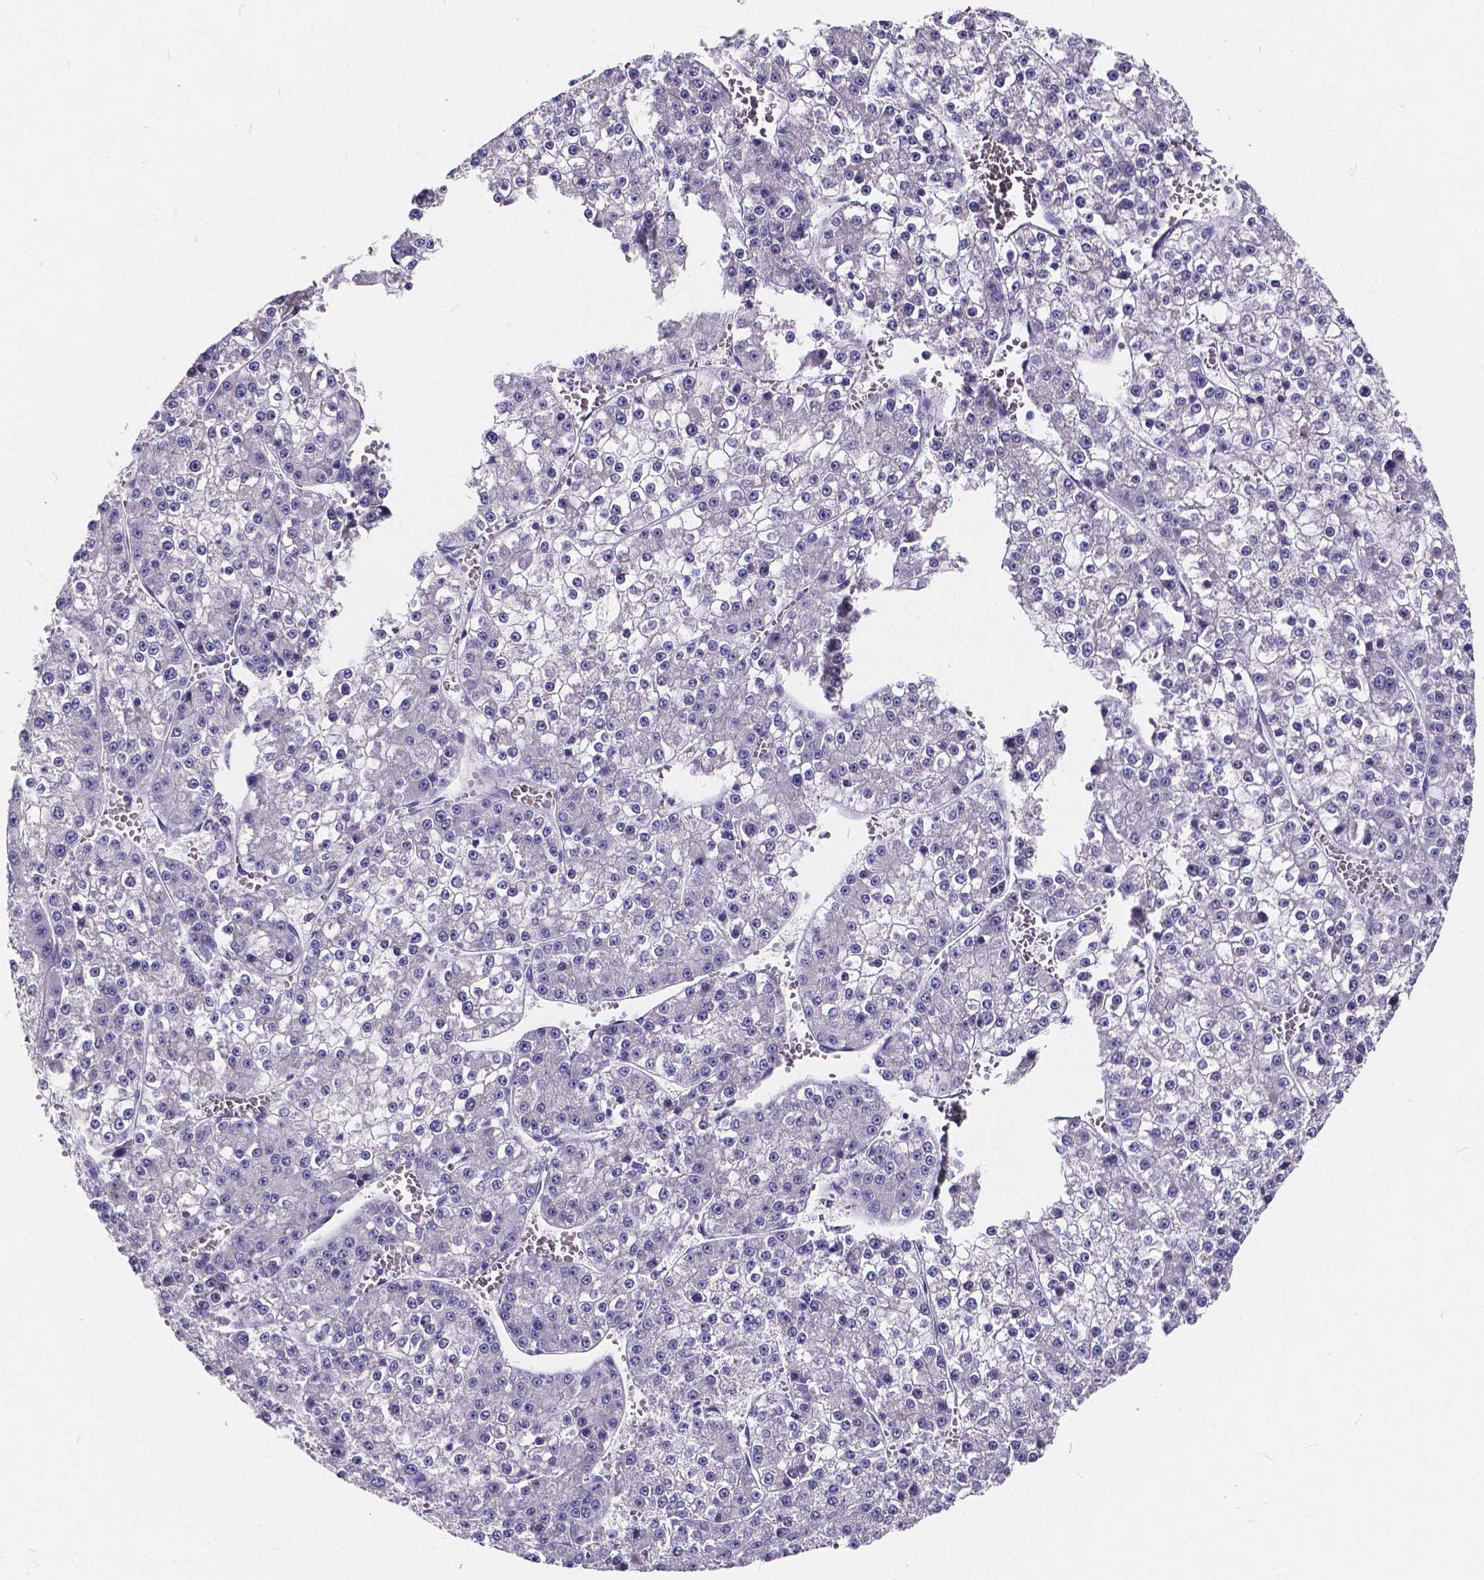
{"staining": {"intensity": "negative", "quantity": "none", "location": "none"}, "tissue": "liver cancer", "cell_type": "Tumor cells", "image_type": "cancer", "snomed": [{"axis": "morphology", "description": "Carcinoma, Hepatocellular, NOS"}, {"axis": "topography", "description": "Liver"}], "caption": "High magnification brightfield microscopy of liver cancer stained with DAB (brown) and counterstained with hematoxylin (blue): tumor cells show no significant expression. (Brightfield microscopy of DAB IHC at high magnification).", "gene": "SPEF2", "patient": {"sex": "female", "age": 73}}